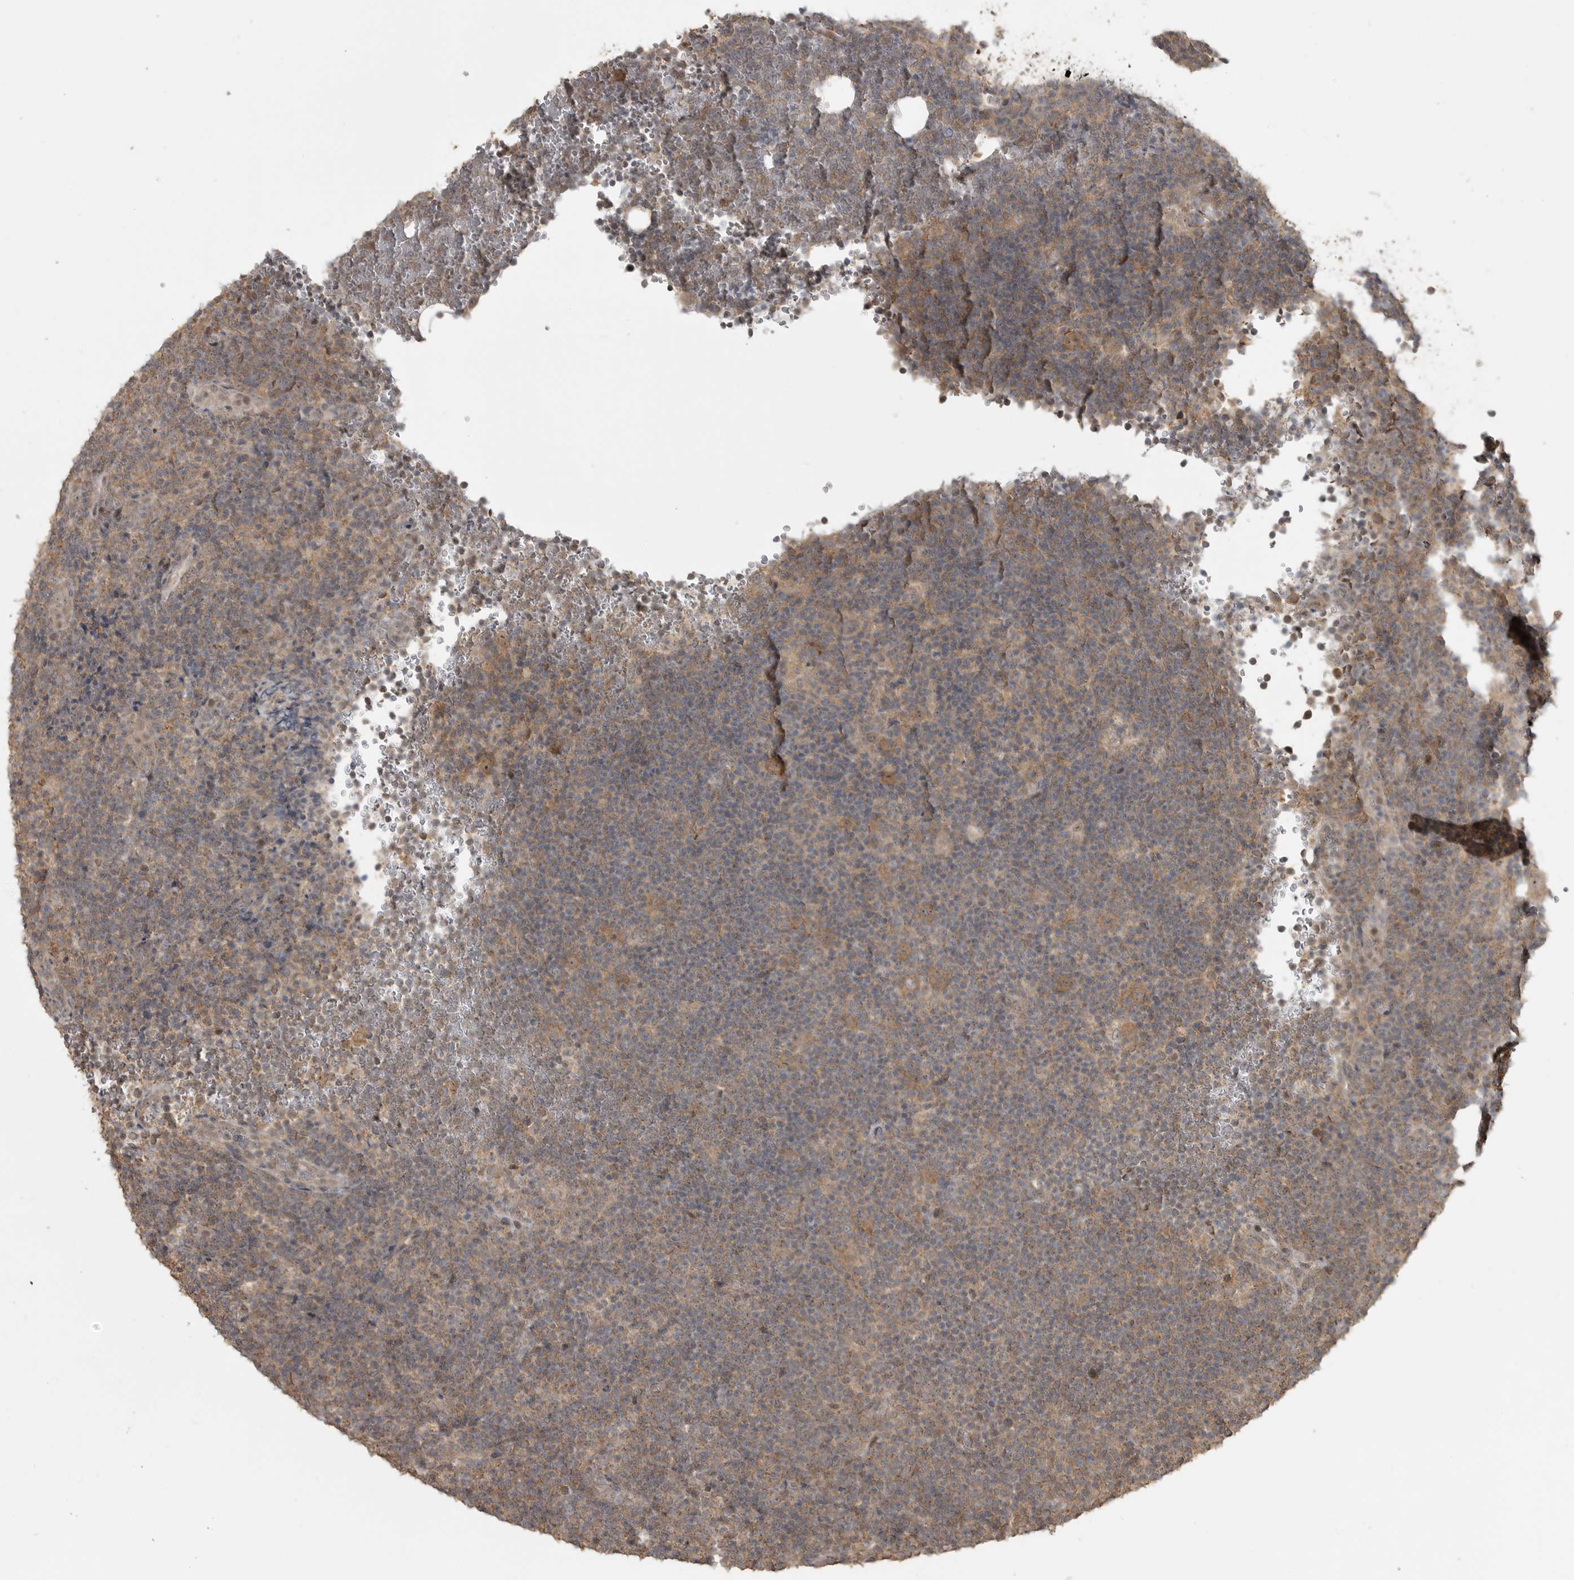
{"staining": {"intensity": "moderate", "quantity": ">75%", "location": "cytoplasmic/membranous,nuclear"}, "tissue": "lymphoma", "cell_type": "Tumor cells", "image_type": "cancer", "snomed": [{"axis": "morphology", "description": "Hodgkin's disease, NOS"}, {"axis": "topography", "description": "Lymph node"}], "caption": "A photomicrograph of Hodgkin's disease stained for a protein demonstrates moderate cytoplasmic/membranous and nuclear brown staining in tumor cells.", "gene": "LLGL1", "patient": {"sex": "female", "age": 57}}